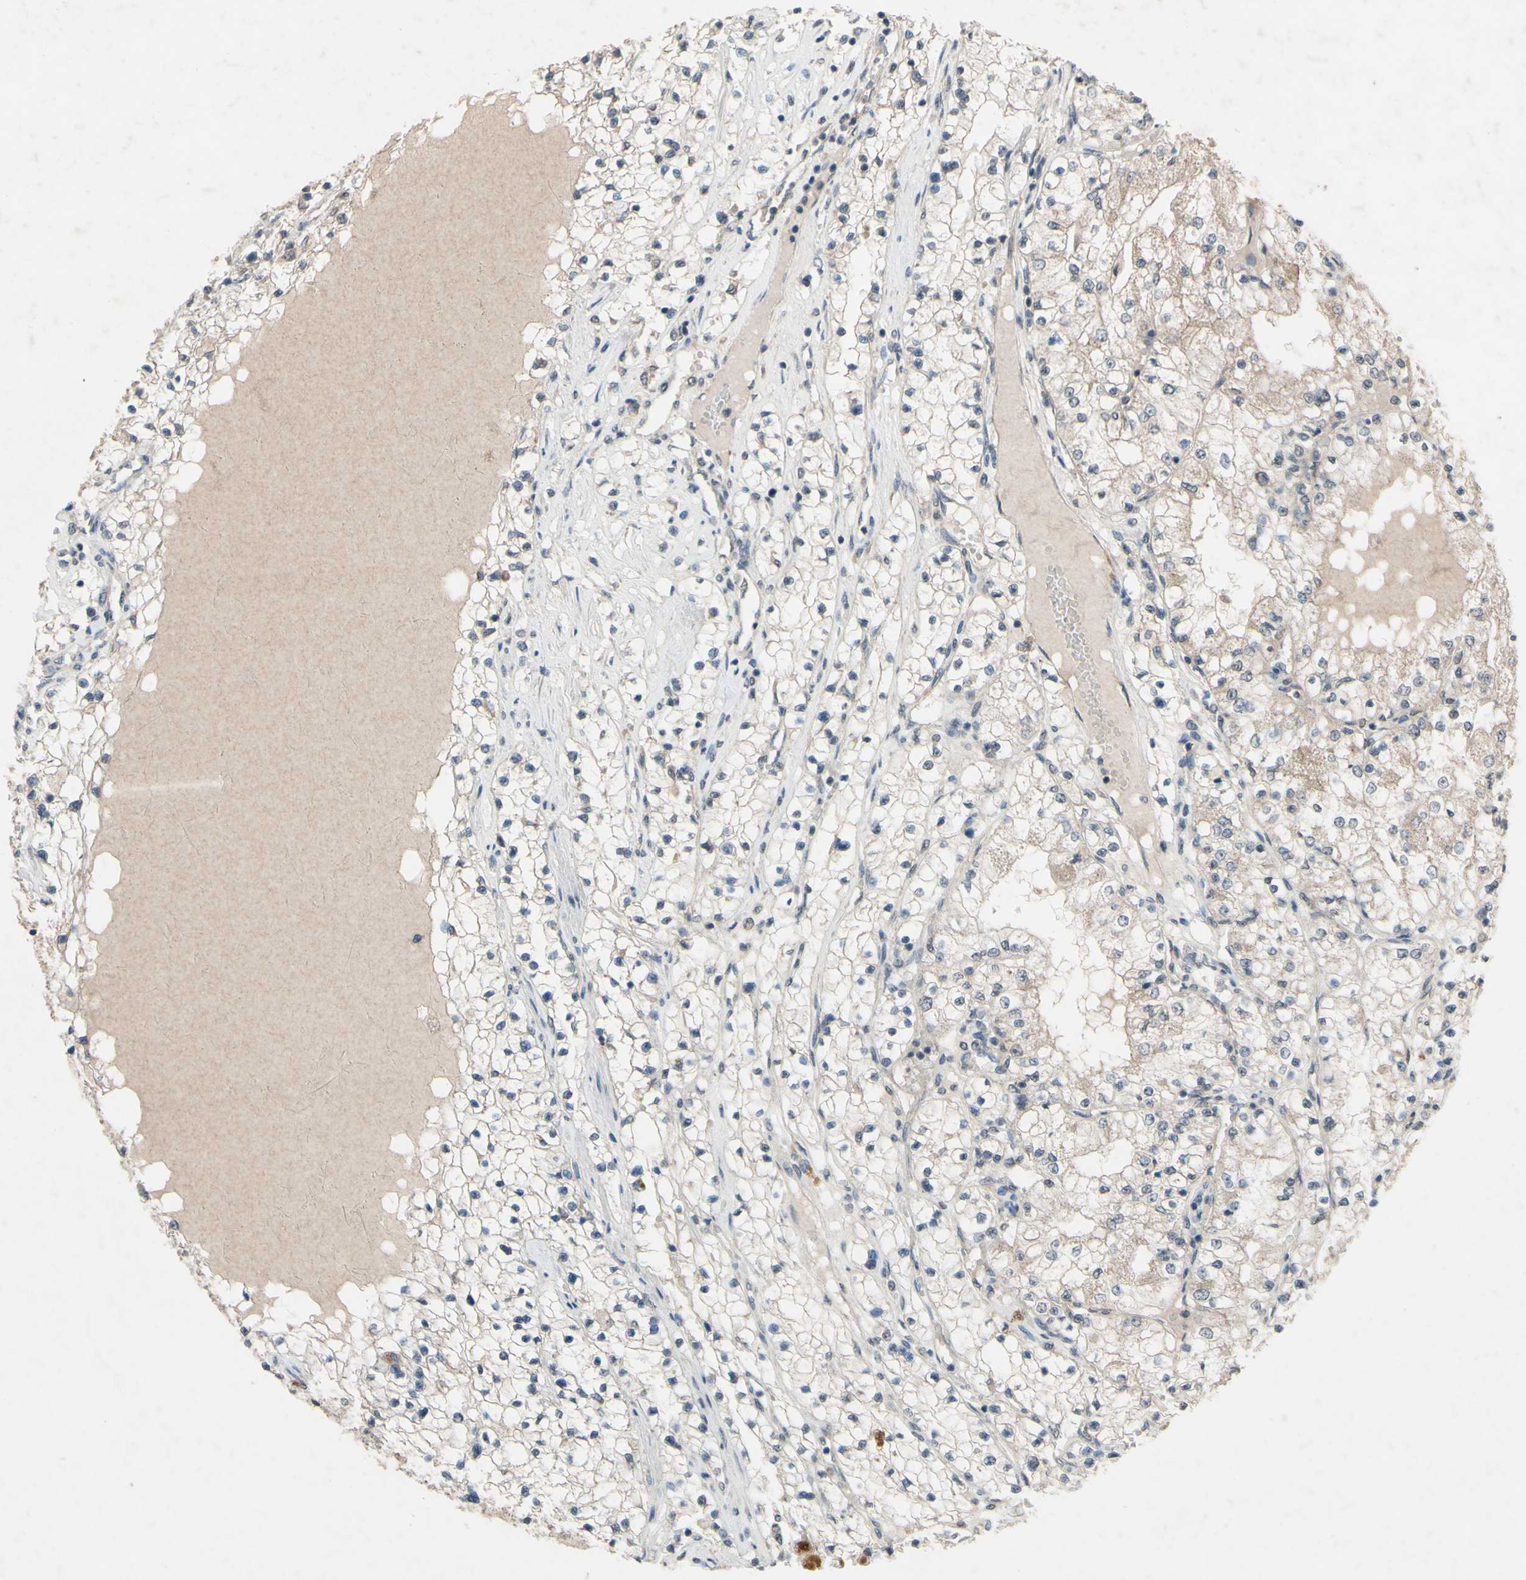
{"staining": {"intensity": "weak", "quantity": "25%-75%", "location": "cytoplasmic/membranous"}, "tissue": "renal cancer", "cell_type": "Tumor cells", "image_type": "cancer", "snomed": [{"axis": "morphology", "description": "Adenocarcinoma, NOS"}, {"axis": "topography", "description": "Kidney"}], "caption": "Human adenocarcinoma (renal) stained for a protein (brown) demonstrates weak cytoplasmic/membranous positive expression in about 25%-75% of tumor cells.", "gene": "CDCP1", "patient": {"sex": "male", "age": 68}}